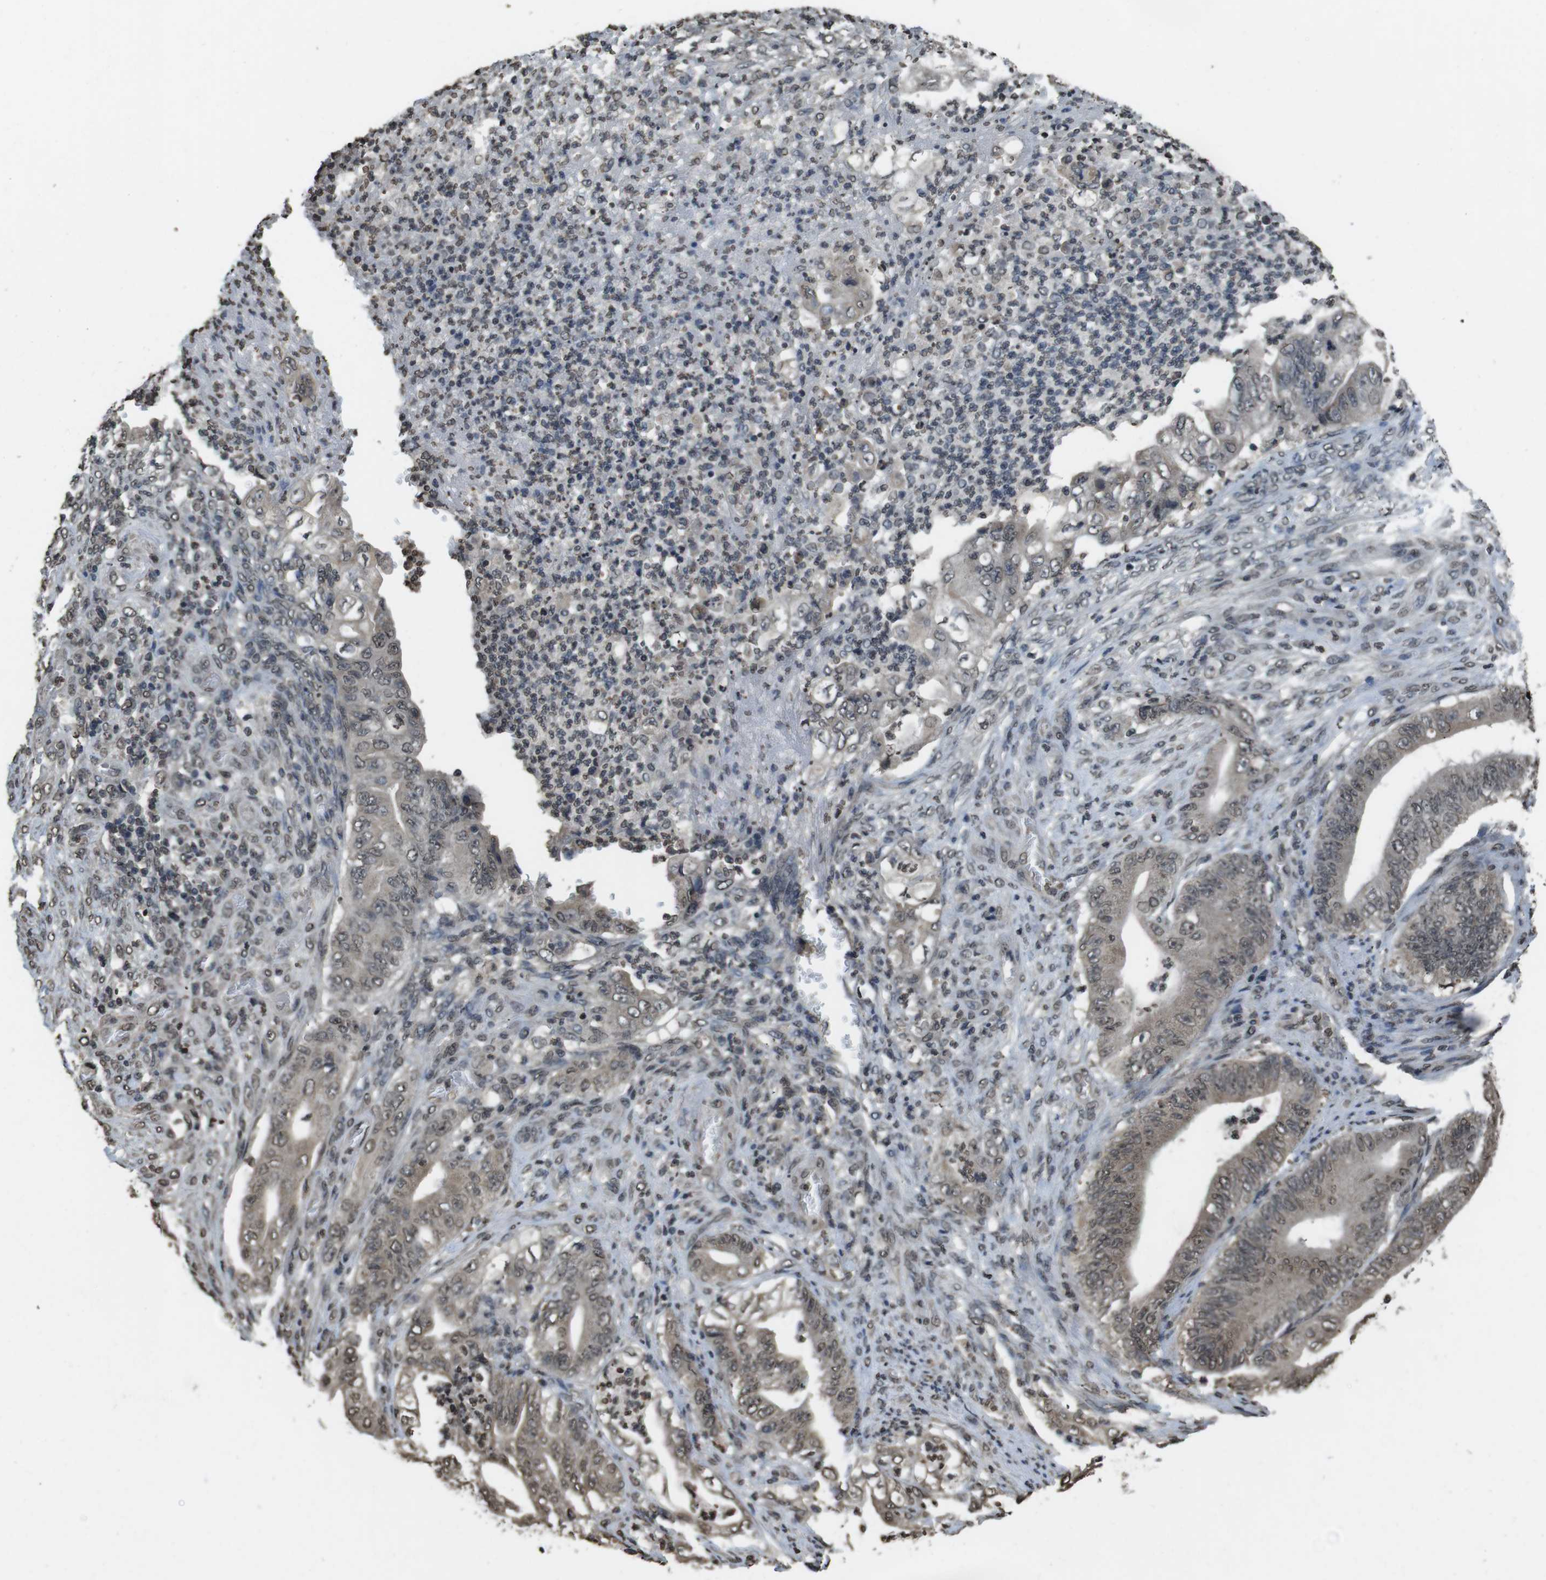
{"staining": {"intensity": "weak", "quantity": "<25%", "location": "nuclear"}, "tissue": "stomach cancer", "cell_type": "Tumor cells", "image_type": "cancer", "snomed": [{"axis": "morphology", "description": "Adenocarcinoma, NOS"}, {"axis": "topography", "description": "Stomach"}], "caption": "Immunohistochemistry (IHC) histopathology image of neoplastic tissue: human stomach adenocarcinoma stained with DAB (3,3'-diaminobenzidine) exhibits no significant protein staining in tumor cells. (DAB IHC, high magnification).", "gene": "MAF", "patient": {"sex": "female", "age": 73}}